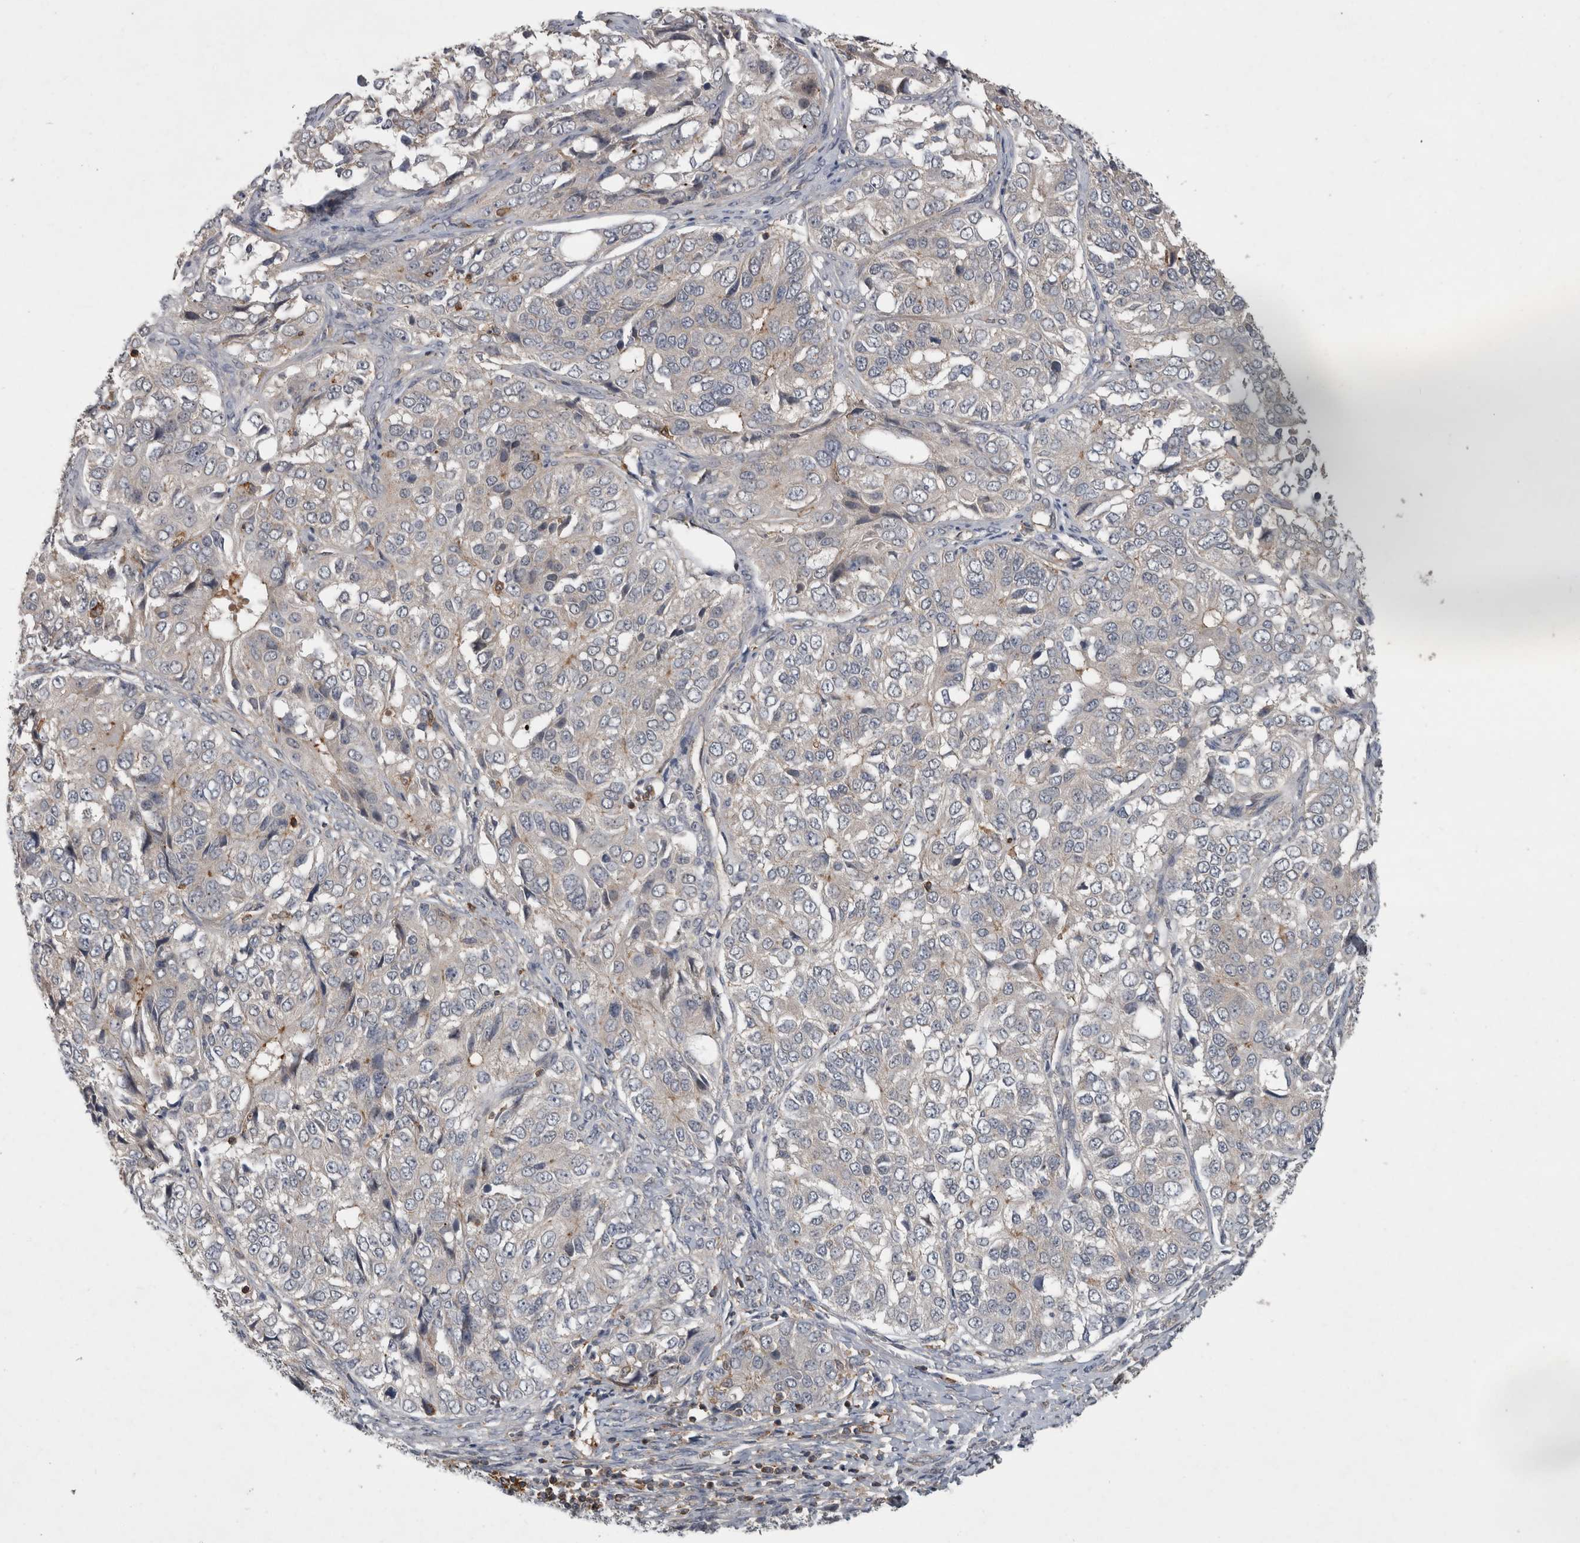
{"staining": {"intensity": "negative", "quantity": "none", "location": "none"}, "tissue": "ovarian cancer", "cell_type": "Tumor cells", "image_type": "cancer", "snomed": [{"axis": "morphology", "description": "Carcinoma, endometroid"}, {"axis": "topography", "description": "Ovary"}], "caption": "Immunohistochemistry (IHC) image of neoplastic tissue: human ovarian cancer stained with DAB (3,3'-diaminobenzidine) shows no significant protein expression in tumor cells. (Brightfield microscopy of DAB IHC at high magnification).", "gene": "SPATA48", "patient": {"sex": "female", "age": 51}}